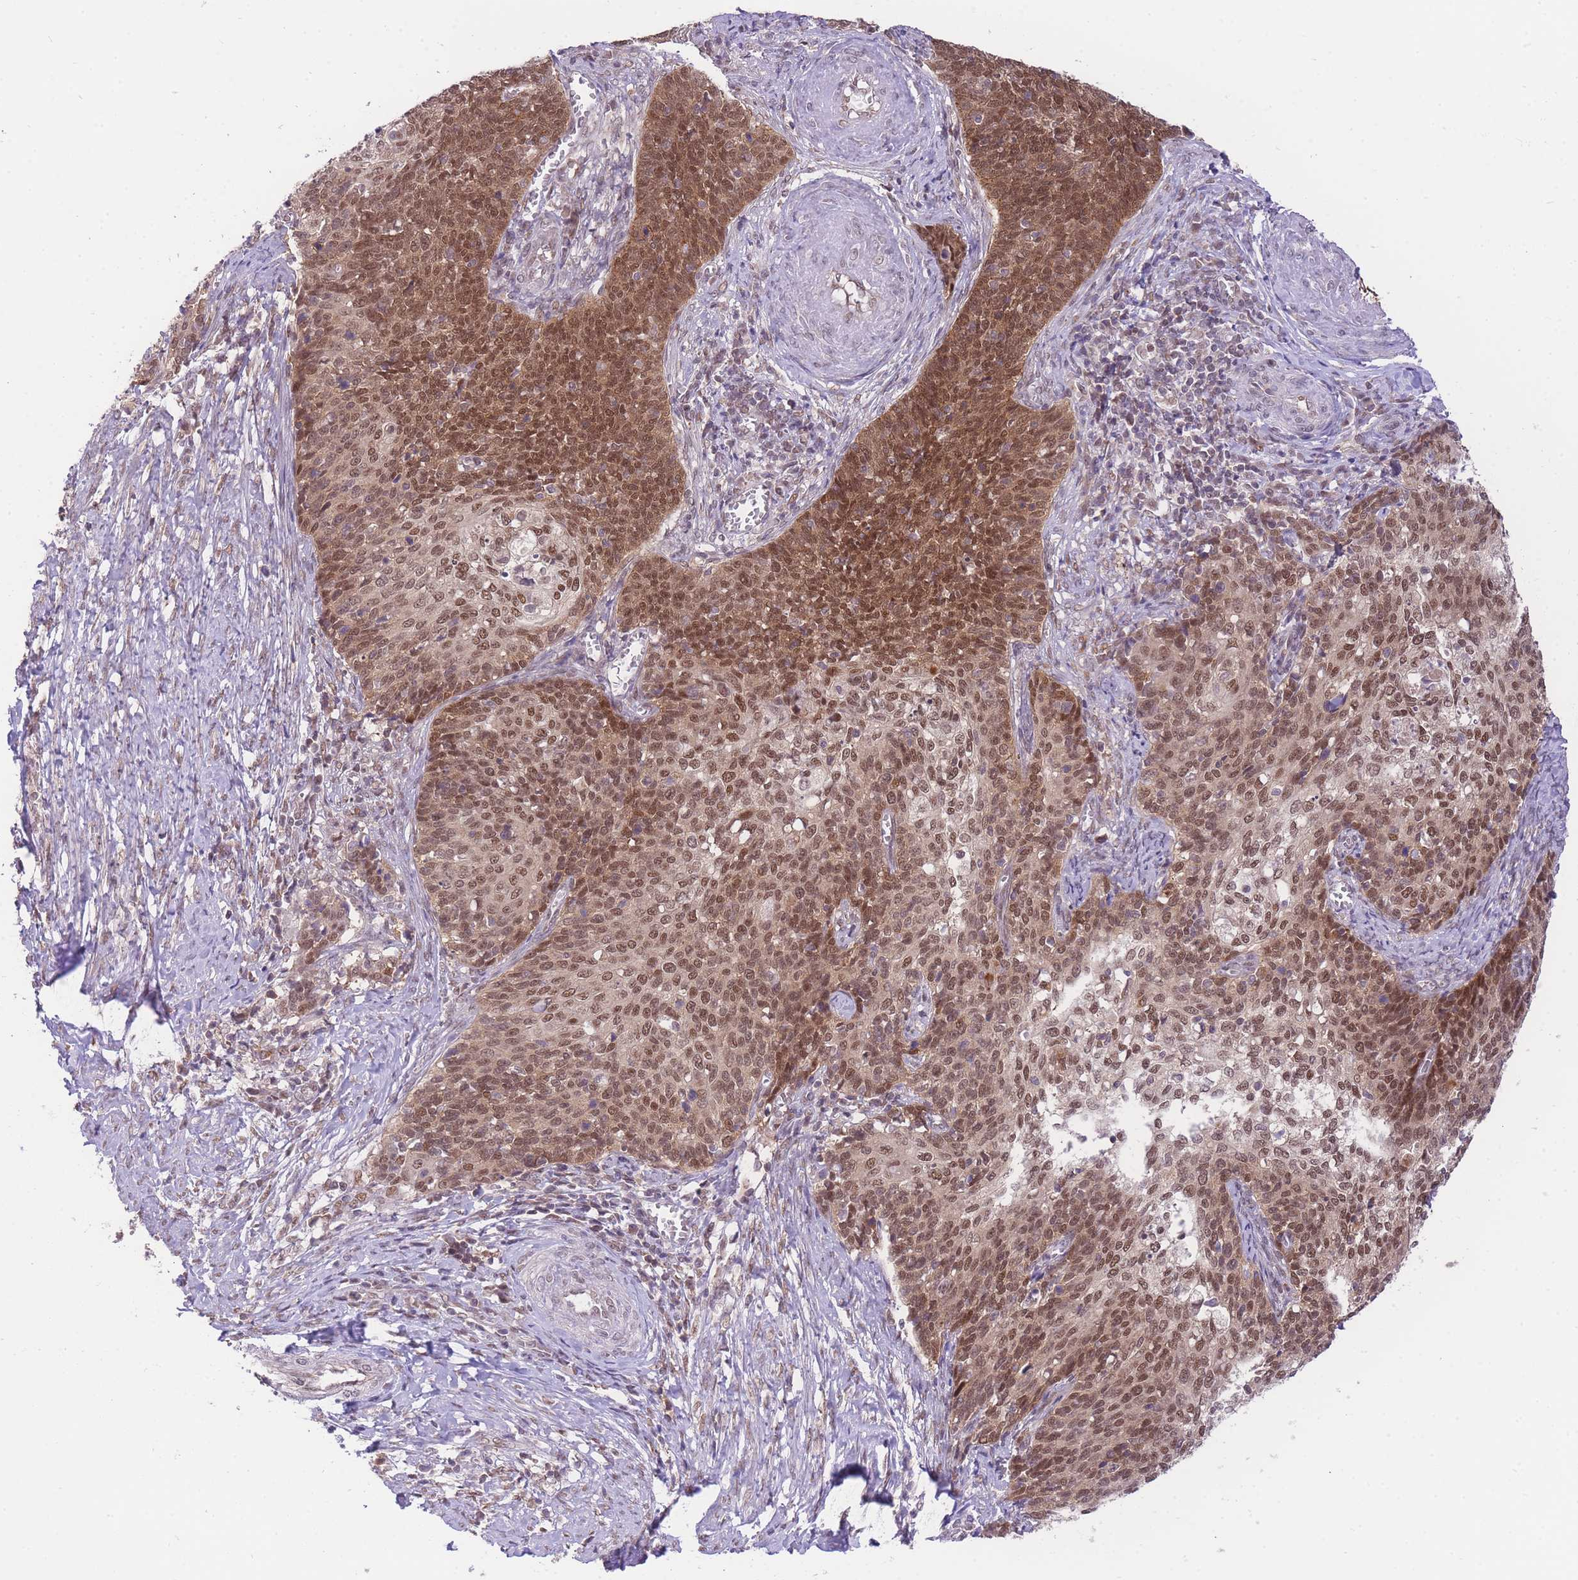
{"staining": {"intensity": "moderate", "quantity": ">75%", "location": "cytoplasmic/membranous,nuclear"}, "tissue": "cervical cancer", "cell_type": "Tumor cells", "image_type": "cancer", "snomed": [{"axis": "morphology", "description": "Squamous cell carcinoma, NOS"}, {"axis": "topography", "description": "Cervix"}], "caption": "Immunohistochemical staining of human squamous cell carcinoma (cervical) reveals moderate cytoplasmic/membranous and nuclear protein staining in approximately >75% of tumor cells.", "gene": "UBXN7", "patient": {"sex": "female", "age": 39}}